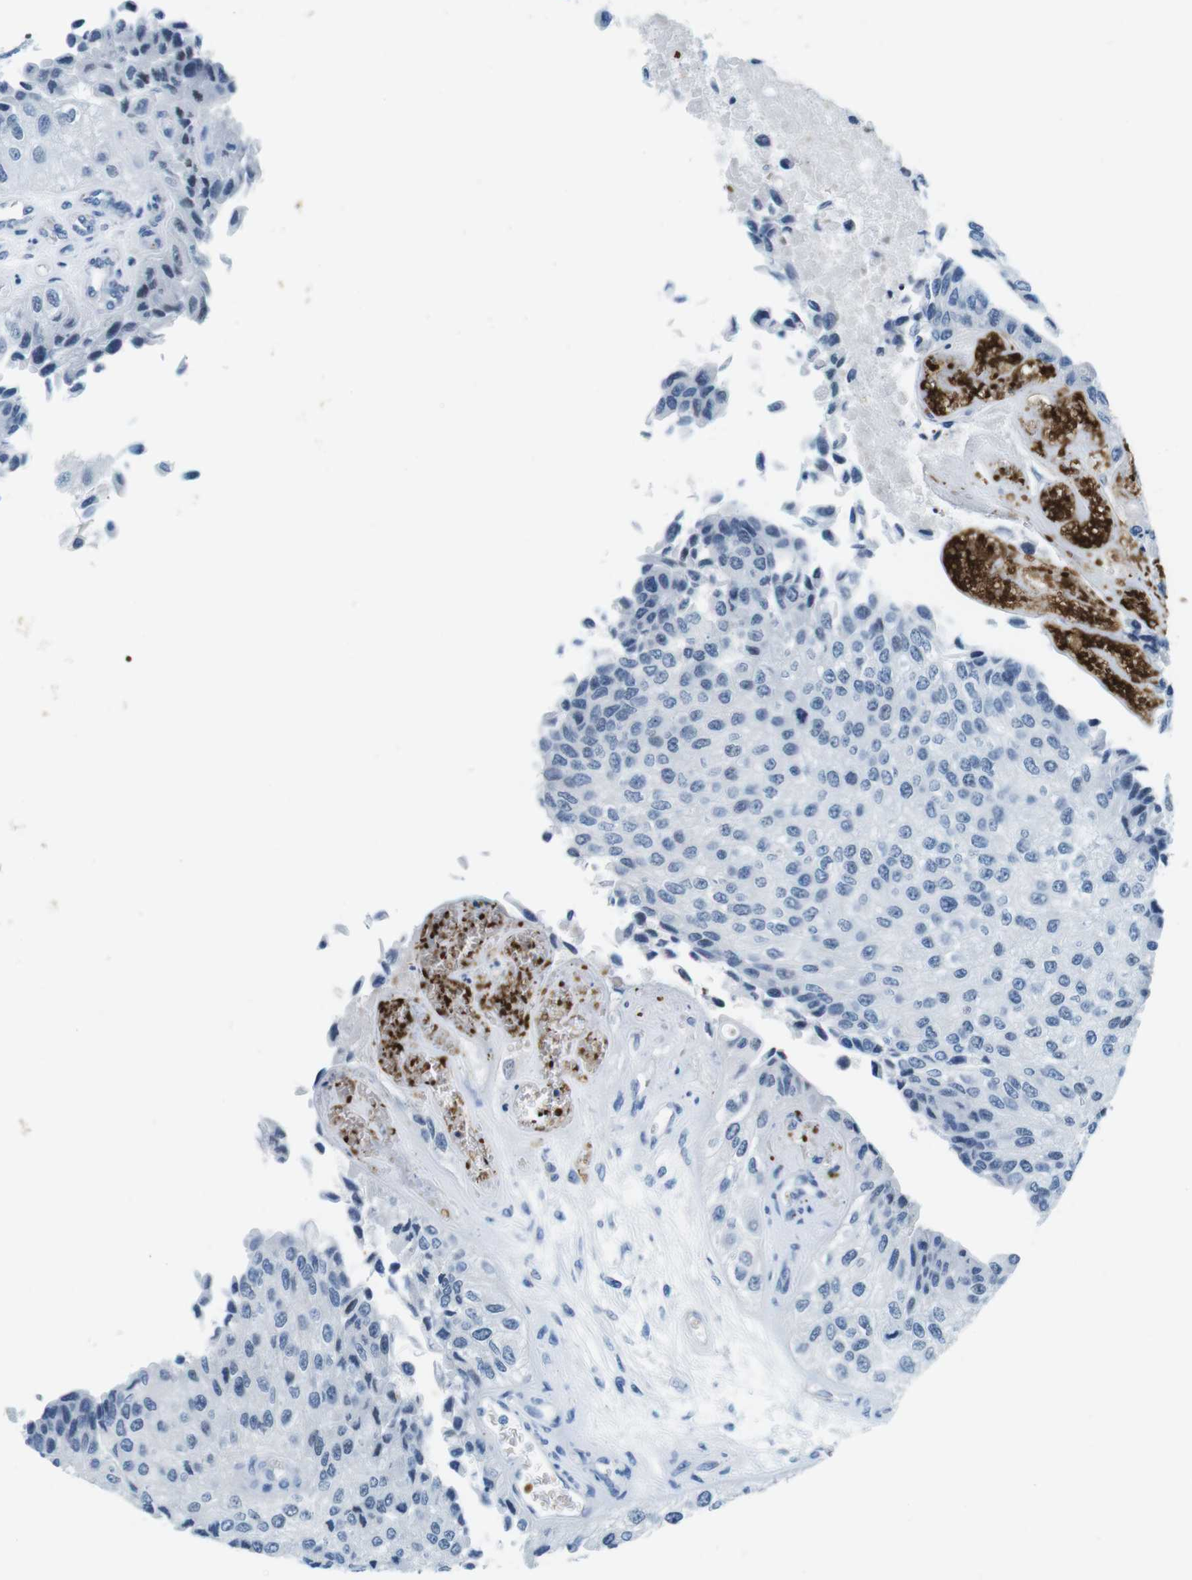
{"staining": {"intensity": "negative", "quantity": "none", "location": "none"}, "tissue": "urothelial cancer", "cell_type": "Tumor cells", "image_type": "cancer", "snomed": [{"axis": "morphology", "description": "Urothelial carcinoma, High grade"}, {"axis": "topography", "description": "Kidney"}, {"axis": "topography", "description": "Urinary bladder"}], "caption": "A high-resolution histopathology image shows IHC staining of urothelial carcinoma (high-grade), which reveals no significant positivity in tumor cells.", "gene": "TFAP2C", "patient": {"sex": "male", "age": 77}}